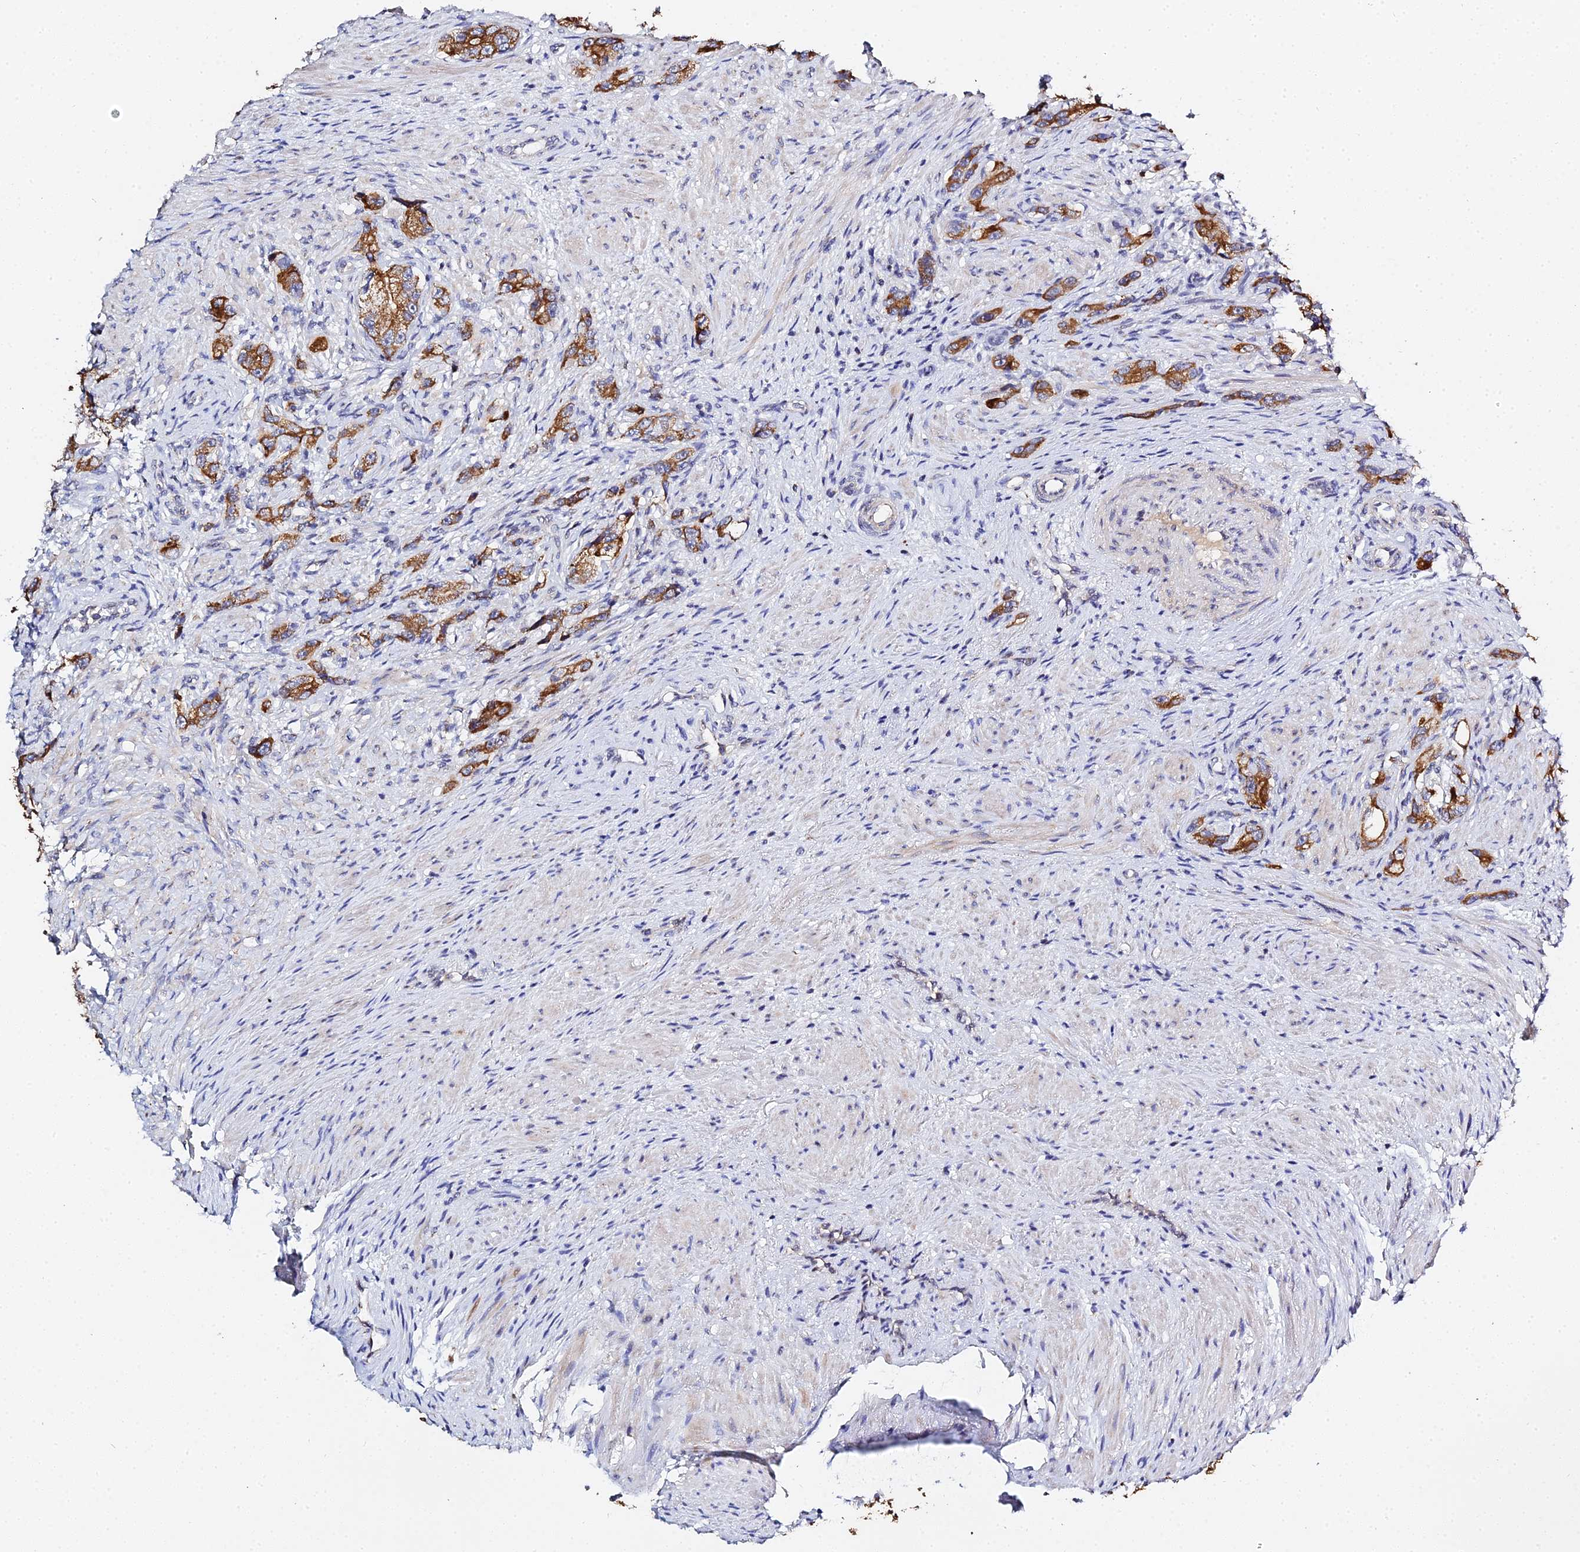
{"staining": {"intensity": "strong", "quantity": ">75%", "location": "cytoplasmic/membranous"}, "tissue": "prostate cancer", "cell_type": "Tumor cells", "image_type": "cancer", "snomed": [{"axis": "morphology", "description": "Adenocarcinoma, High grade"}, {"axis": "topography", "description": "Prostate"}], "caption": "Protein staining displays strong cytoplasmic/membranous staining in approximately >75% of tumor cells in prostate high-grade adenocarcinoma.", "gene": "ZXDA", "patient": {"sex": "male", "age": 63}}